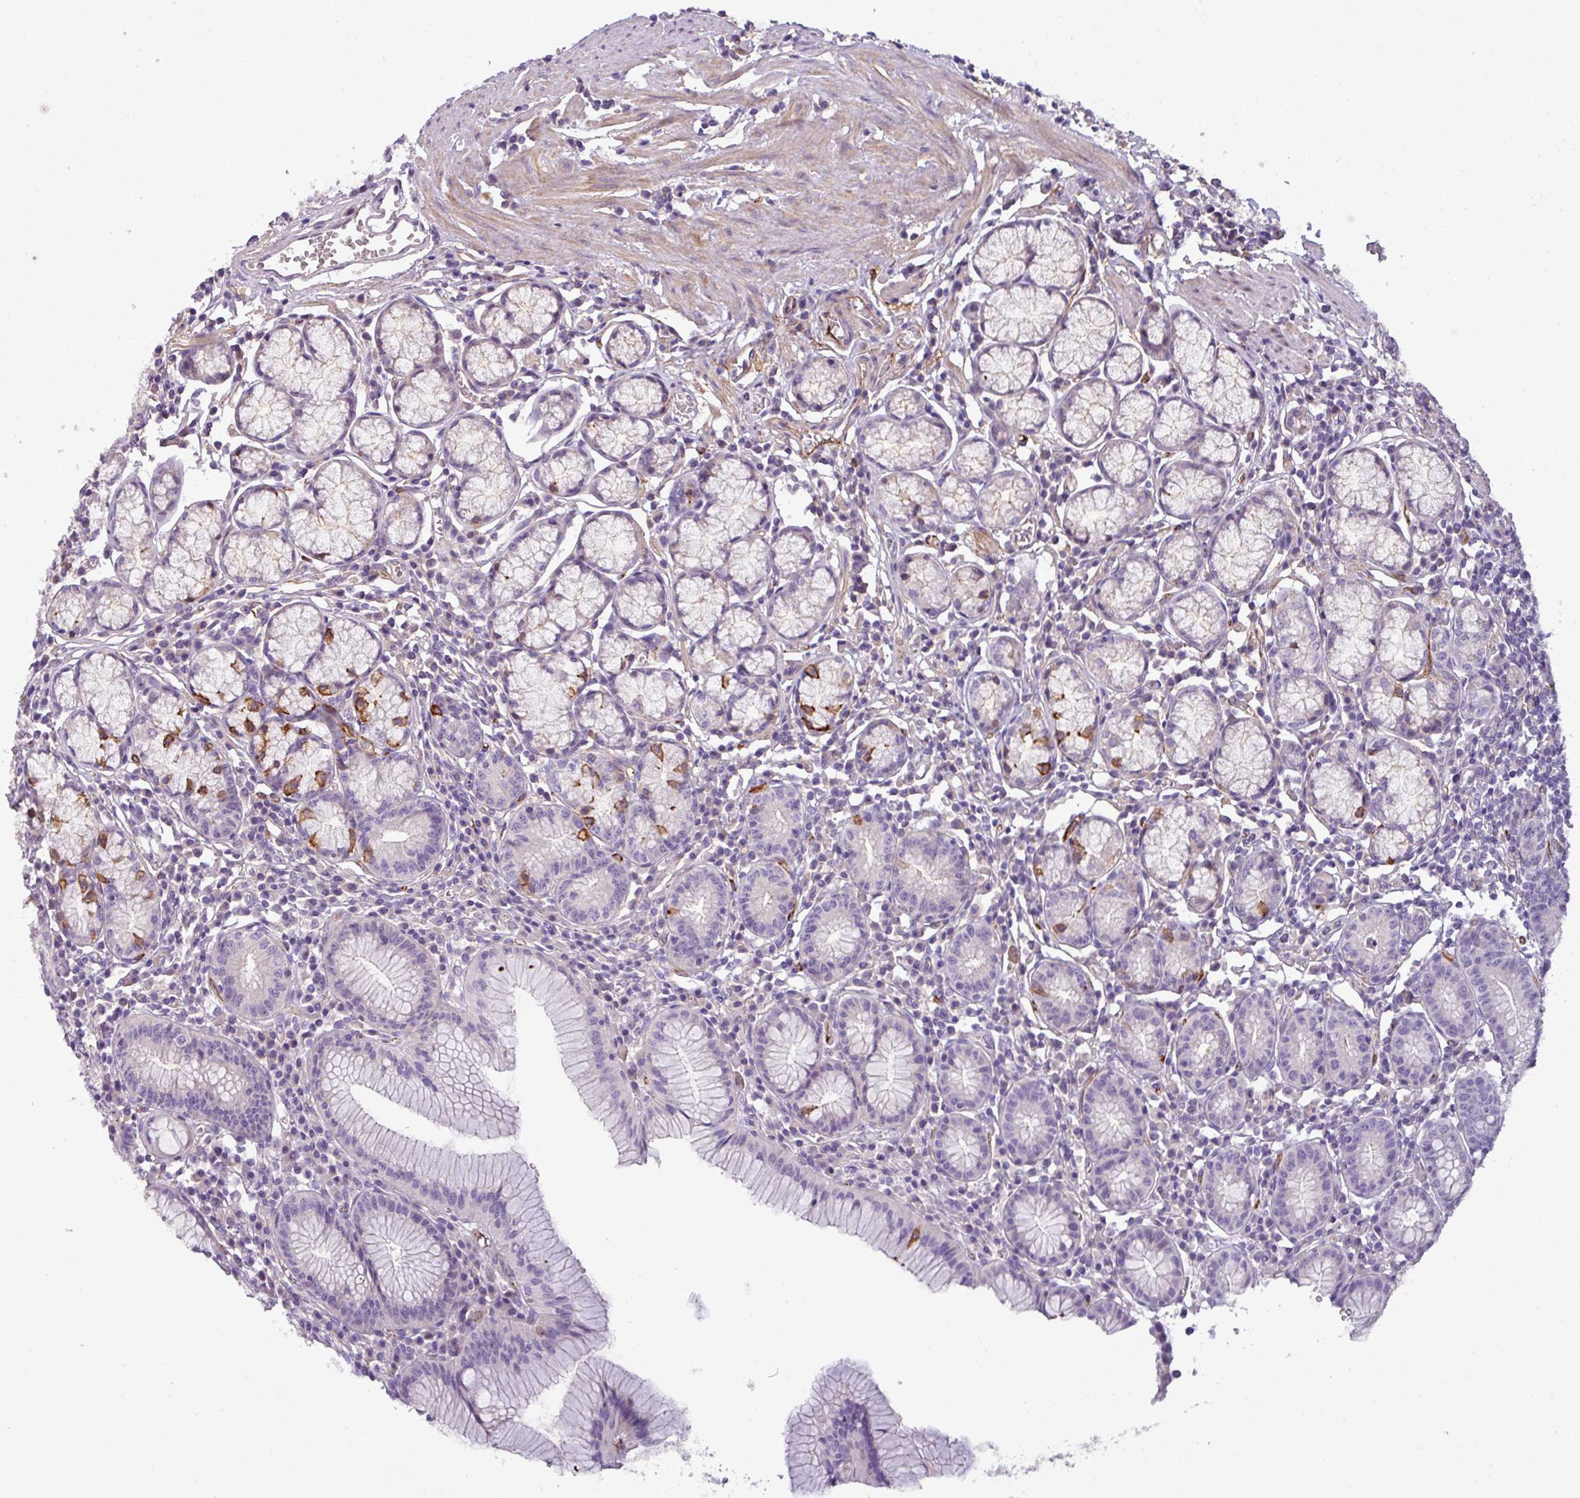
{"staining": {"intensity": "weak", "quantity": "<25%", "location": "cytoplasmic/membranous"}, "tissue": "stomach", "cell_type": "Glandular cells", "image_type": "normal", "snomed": [{"axis": "morphology", "description": "Normal tissue, NOS"}, {"axis": "topography", "description": "Stomach"}], "caption": "Micrograph shows no significant protein staining in glandular cells of normal stomach. The staining is performed using DAB brown chromogen with nuclei counter-stained in using hematoxylin.", "gene": "PARD6A", "patient": {"sex": "male", "age": 55}}